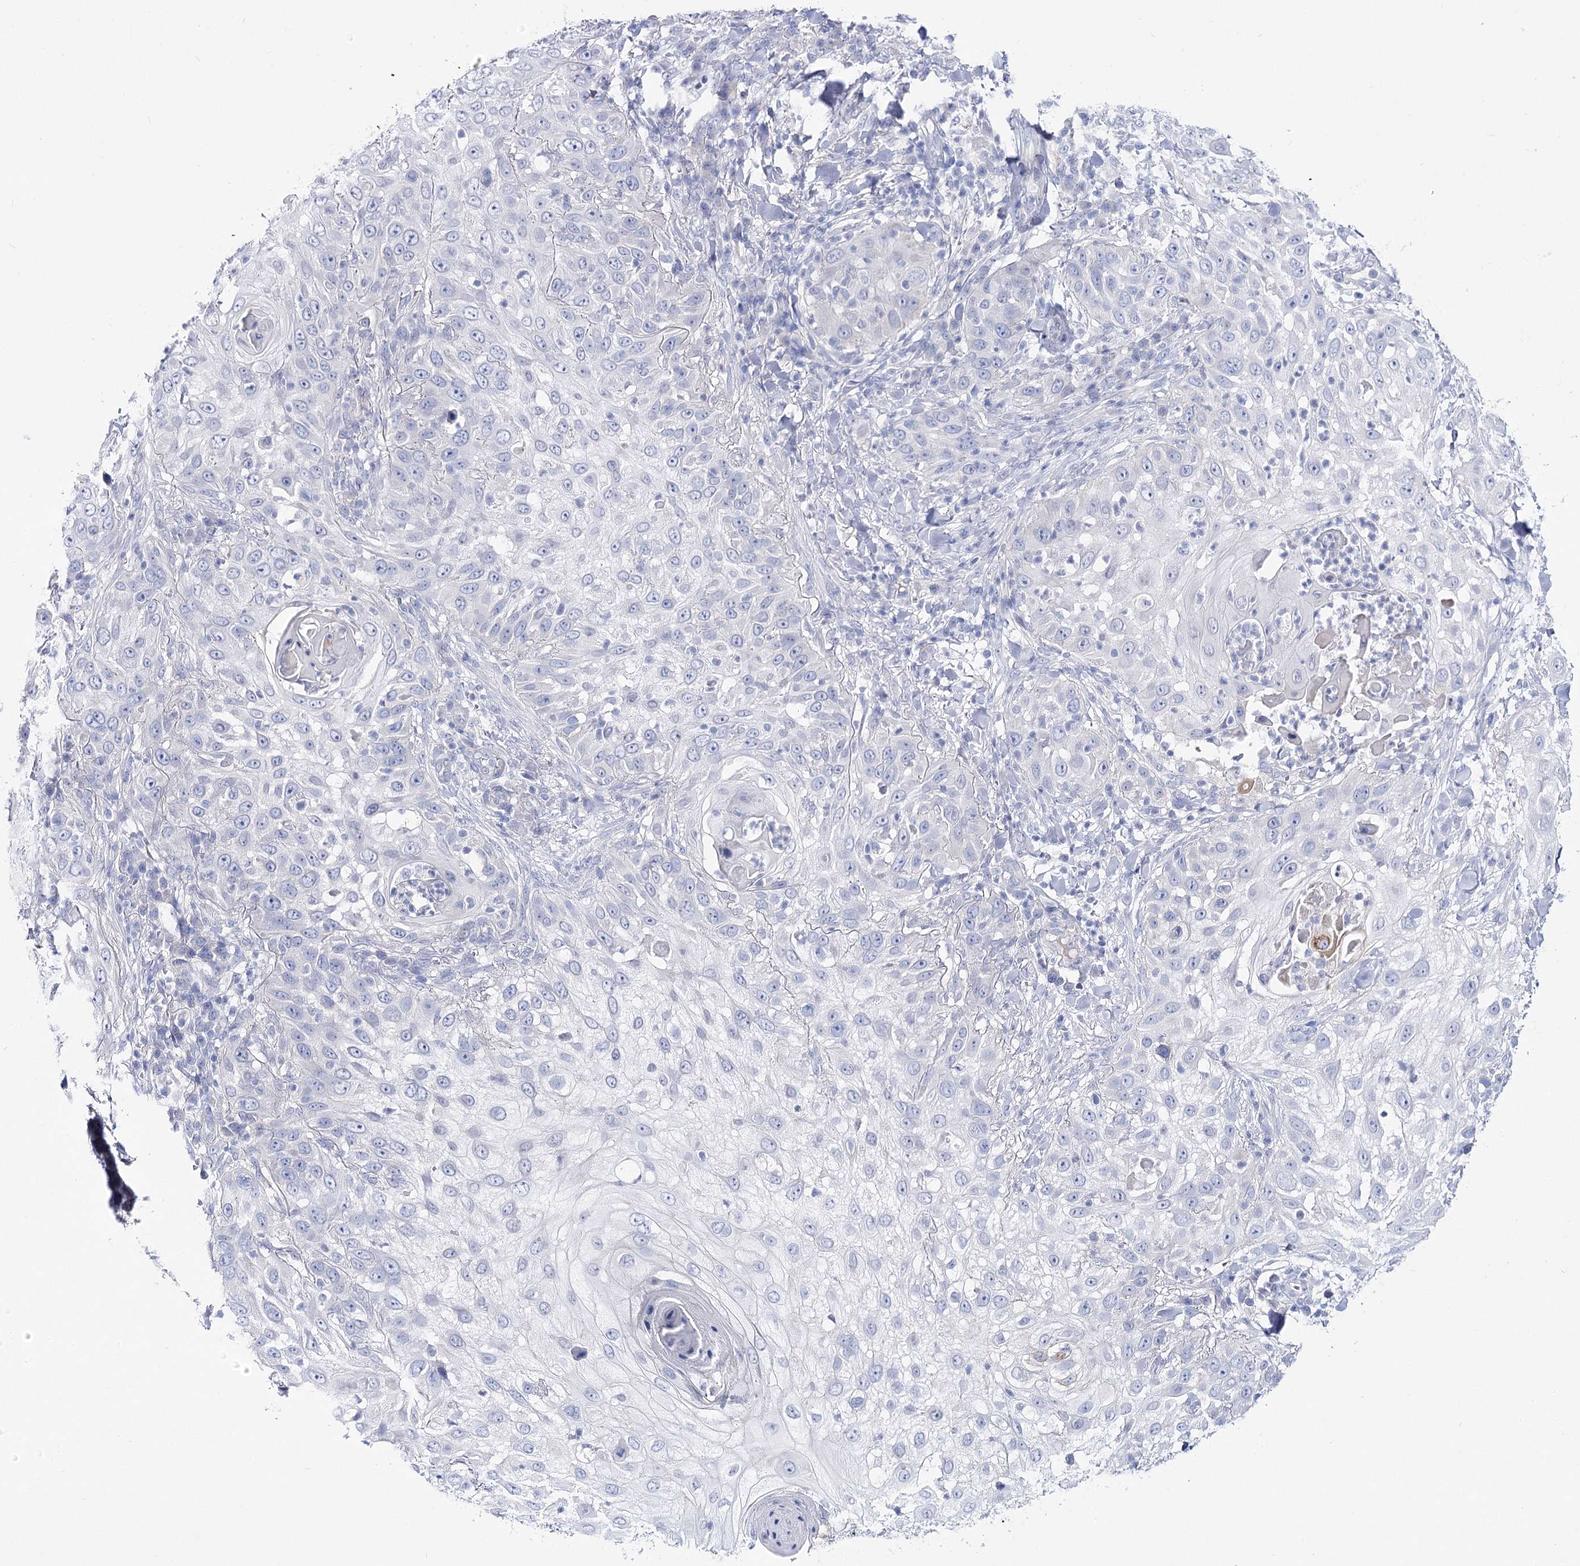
{"staining": {"intensity": "negative", "quantity": "none", "location": "none"}, "tissue": "skin cancer", "cell_type": "Tumor cells", "image_type": "cancer", "snomed": [{"axis": "morphology", "description": "Squamous cell carcinoma, NOS"}, {"axis": "topography", "description": "Skin"}], "caption": "A high-resolution photomicrograph shows immunohistochemistry (IHC) staining of skin squamous cell carcinoma, which reveals no significant staining in tumor cells.", "gene": "NRAP", "patient": {"sex": "female", "age": 44}}